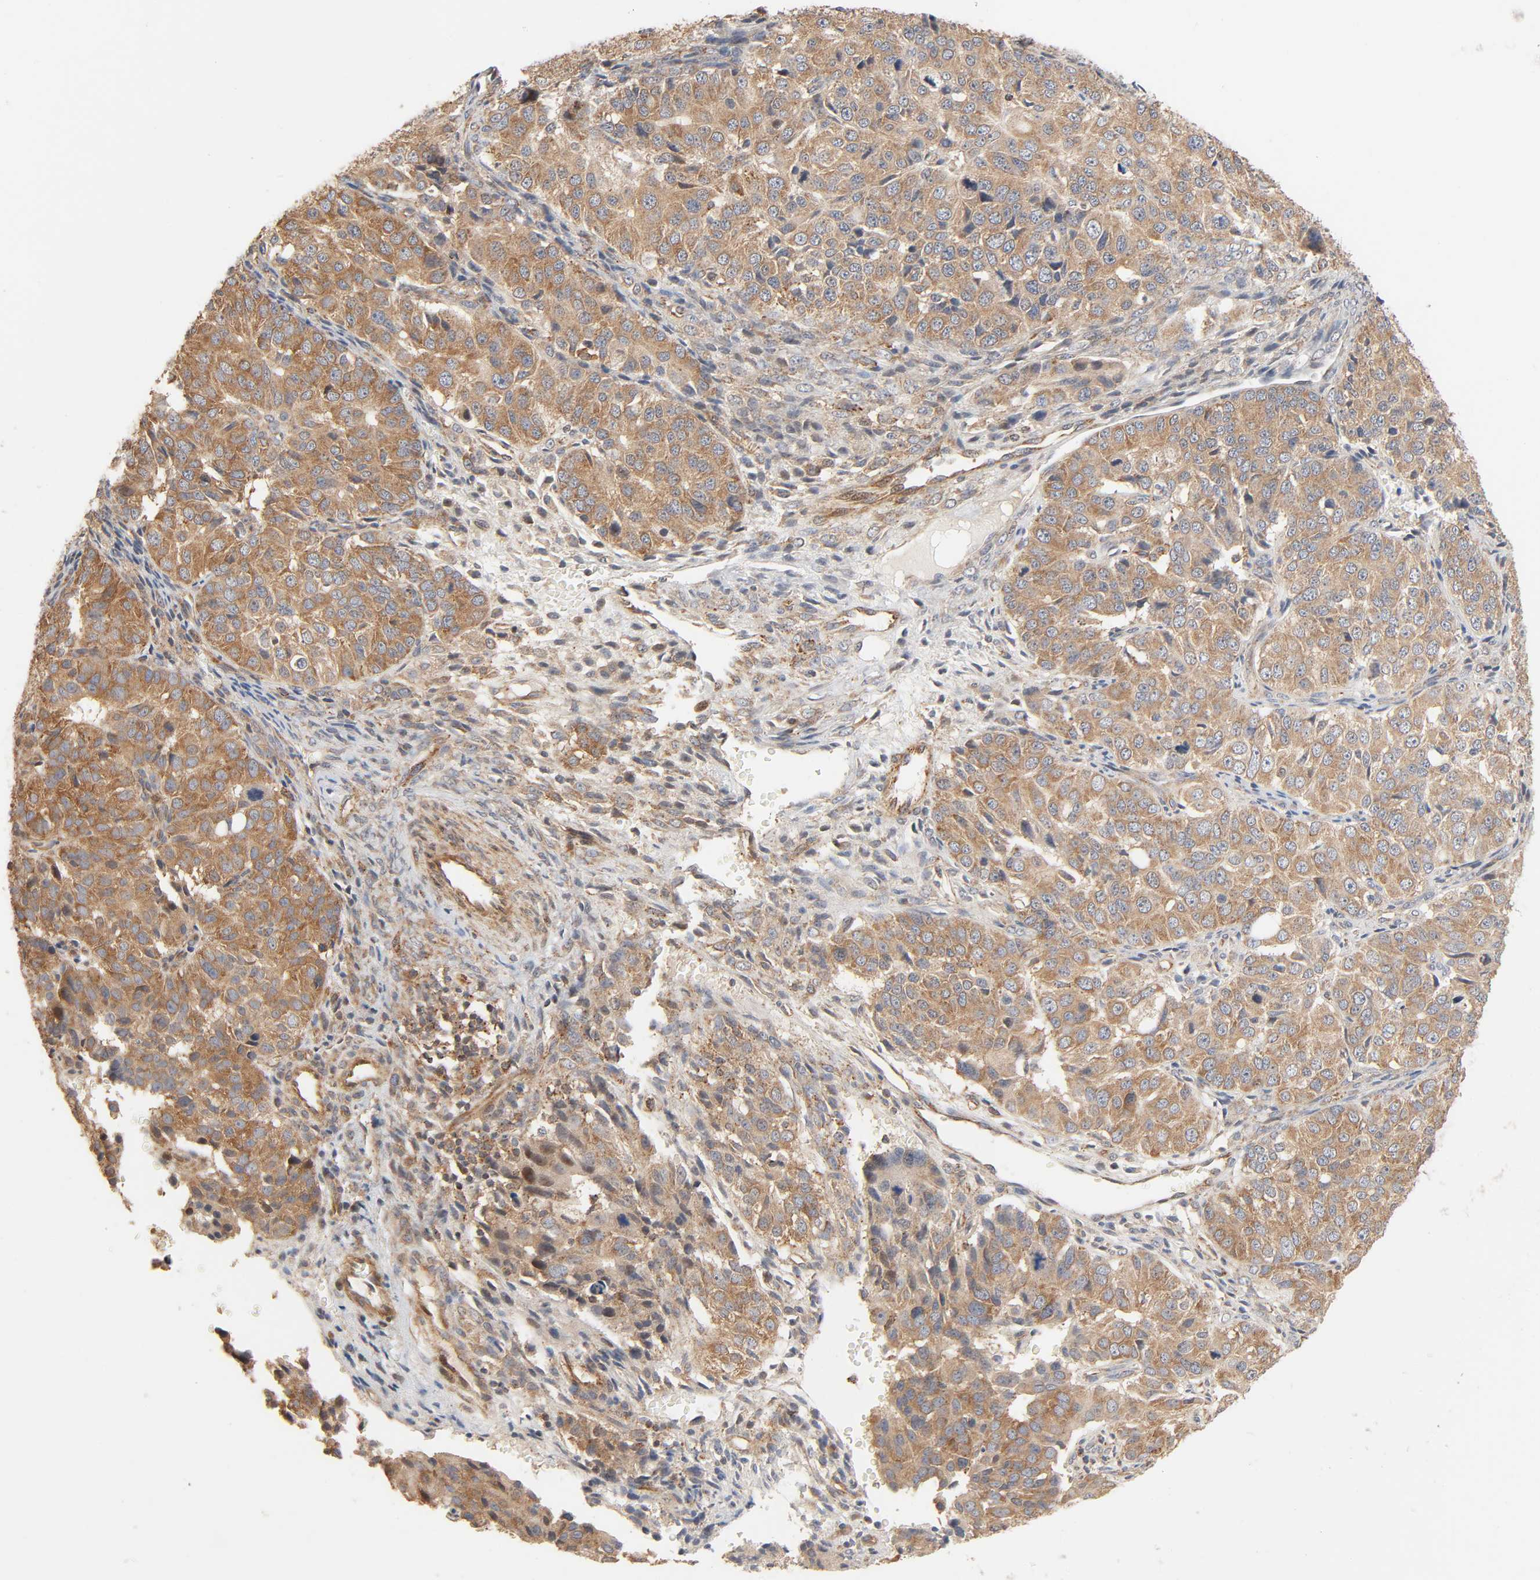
{"staining": {"intensity": "moderate", "quantity": ">75%", "location": "cytoplasmic/membranous"}, "tissue": "ovarian cancer", "cell_type": "Tumor cells", "image_type": "cancer", "snomed": [{"axis": "morphology", "description": "Carcinoma, endometroid"}, {"axis": "topography", "description": "Ovary"}], "caption": "Human endometroid carcinoma (ovarian) stained for a protein (brown) shows moderate cytoplasmic/membranous positive staining in approximately >75% of tumor cells.", "gene": "NEMF", "patient": {"sex": "female", "age": 51}}